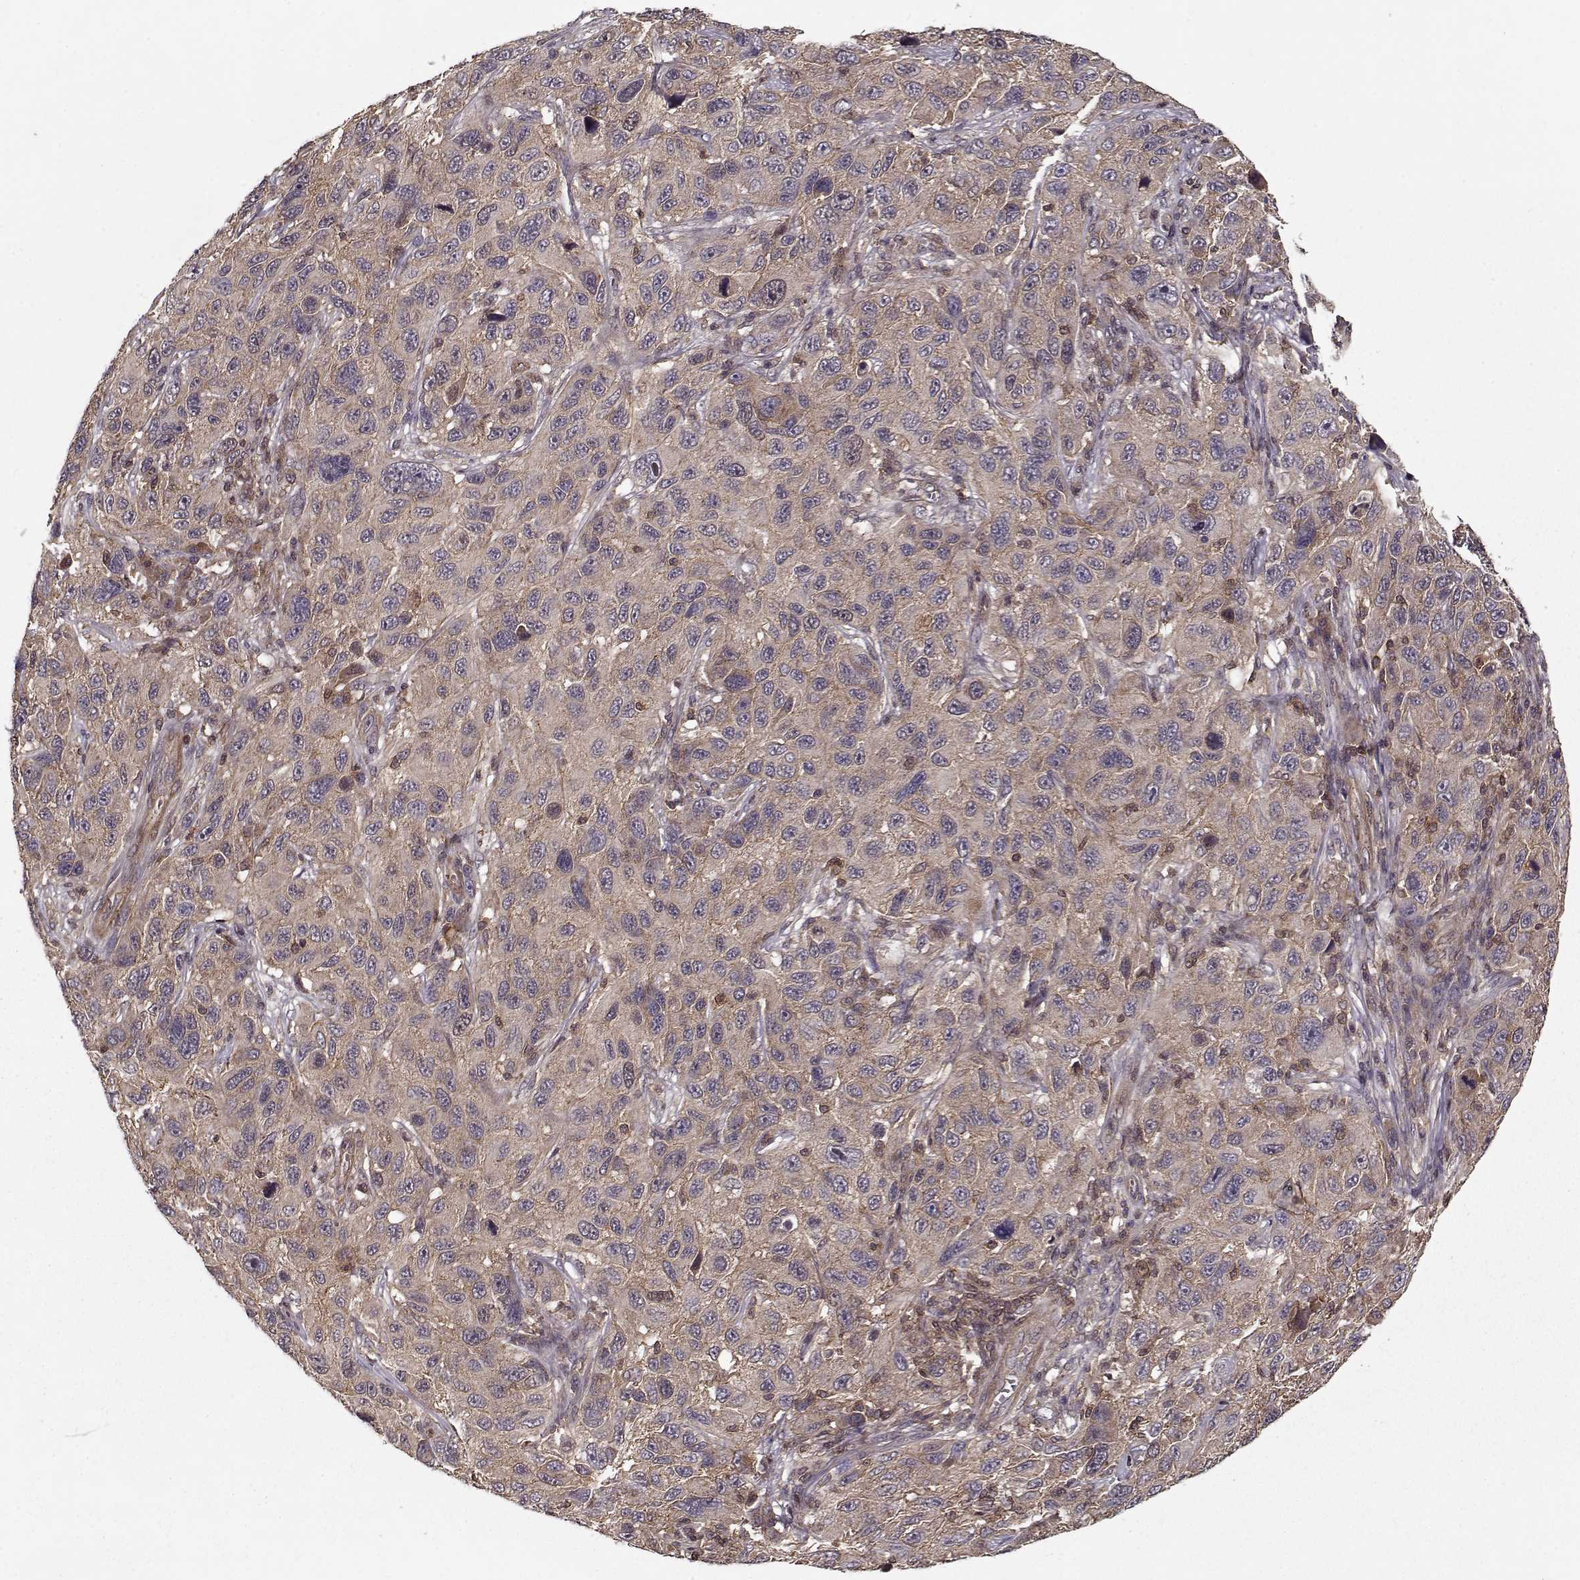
{"staining": {"intensity": "weak", "quantity": ">75%", "location": "cytoplasmic/membranous"}, "tissue": "melanoma", "cell_type": "Tumor cells", "image_type": "cancer", "snomed": [{"axis": "morphology", "description": "Malignant melanoma, NOS"}, {"axis": "topography", "description": "Skin"}], "caption": "The immunohistochemical stain highlights weak cytoplasmic/membranous positivity in tumor cells of melanoma tissue. (IHC, brightfield microscopy, high magnification).", "gene": "PPP1R12A", "patient": {"sex": "male", "age": 53}}